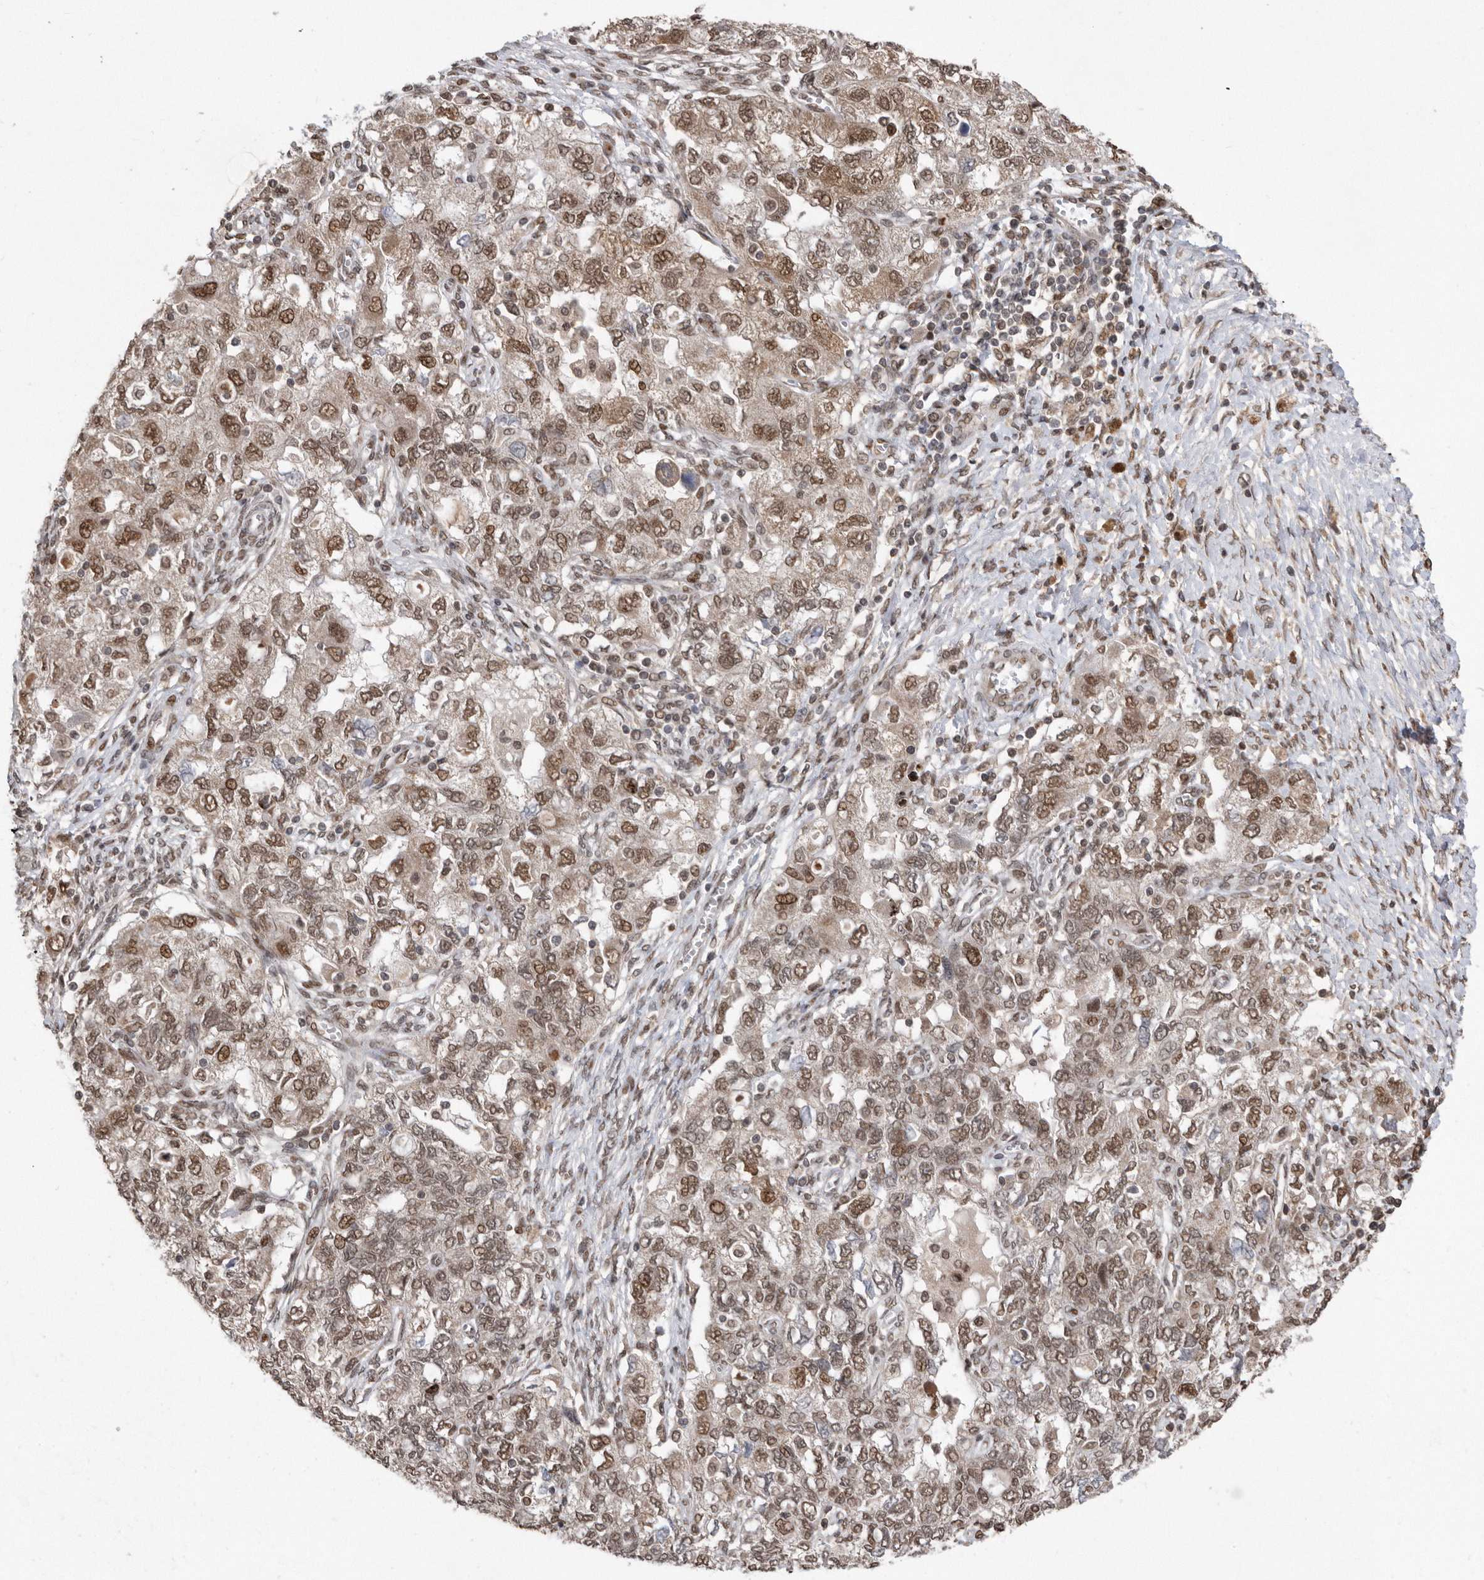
{"staining": {"intensity": "moderate", "quantity": ">75%", "location": "nuclear"}, "tissue": "ovarian cancer", "cell_type": "Tumor cells", "image_type": "cancer", "snomed": [{"axis": "morphology", "description": "Carcinoma, NOS"}, {"axis": "morphology", "description": "Cystadenocarcinoma, serous, NOS"}, {"axis": "topography", "description": "Ovary"}], "caption": "The immunohistochemical stain highlights moderate nuclear positivity in tumor cells of serous cystadenocarcinoma (ovarian) tissue.", "gene": "TDRD3", "patient": {"sex": "female", "age": 69}}